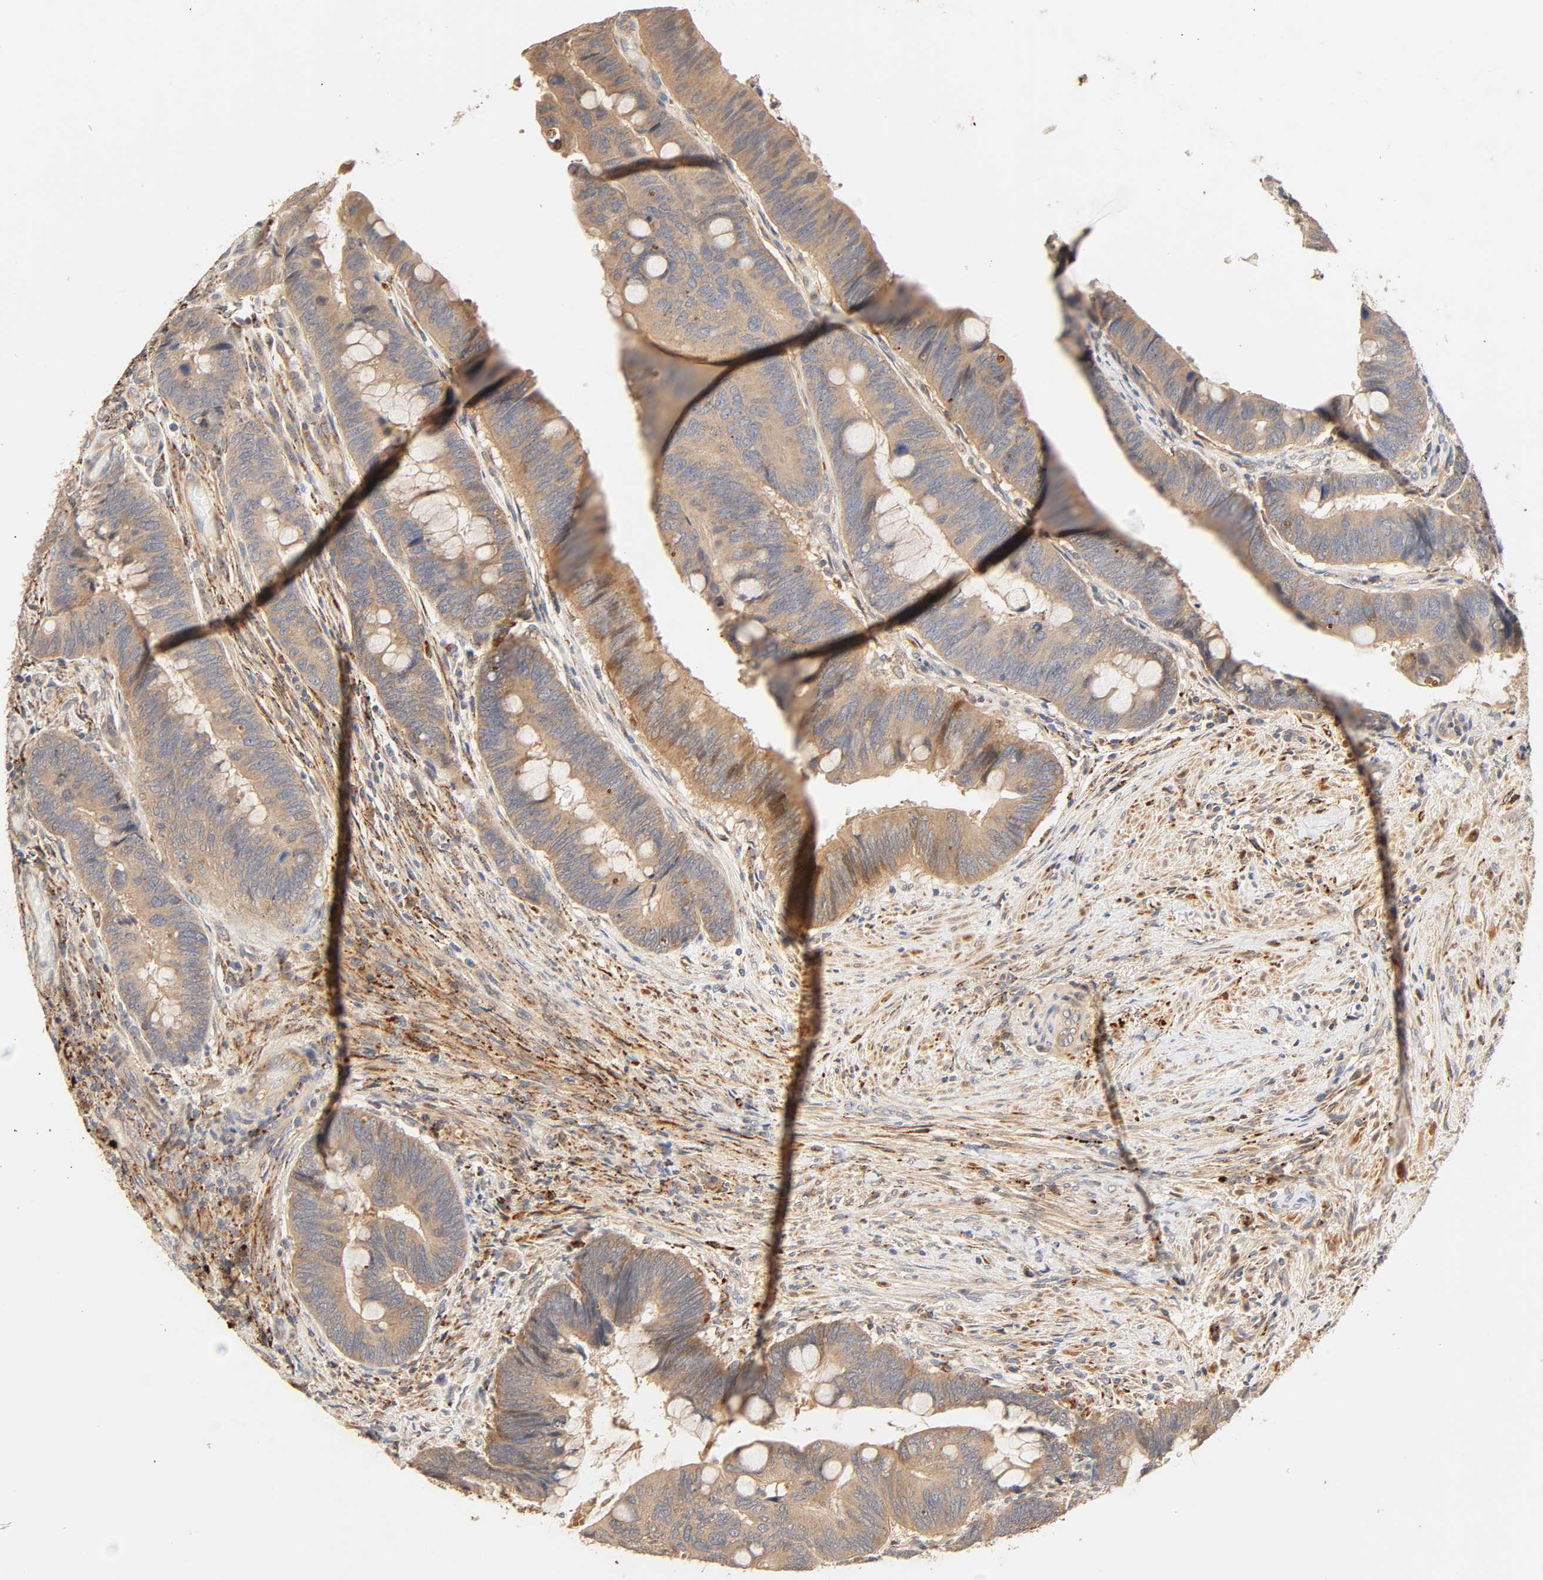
{"staining": {"intensity": "moderate", "quantity": ">75%", "location": "cytoplasmic/membranous"}, "tissue": "colorectal cancer", "cell_type": "Tumor cells", "image_type": "cancer", "snomed": [{"axis": "morphology", "description": "Normal tissue, NOS"}, {"axis": "morphology", "description": "Adenocarcinoma, NOS"}, {"axis": "topography", "description": "Rectum"}], "caption": "Immunohistochemical staining of human colorectal cancer (adenocarcinoma) reveals medium levels of moderate cytoplasmic/membranous protein expression in about >75% of tumor cells. The staining was performed using DAB, with brown indicating positive protein expression. Nuclei are stained blue with hematoxylin.", "gene": "MAPK6", "patient": {"sex": "male", "age": 92}}